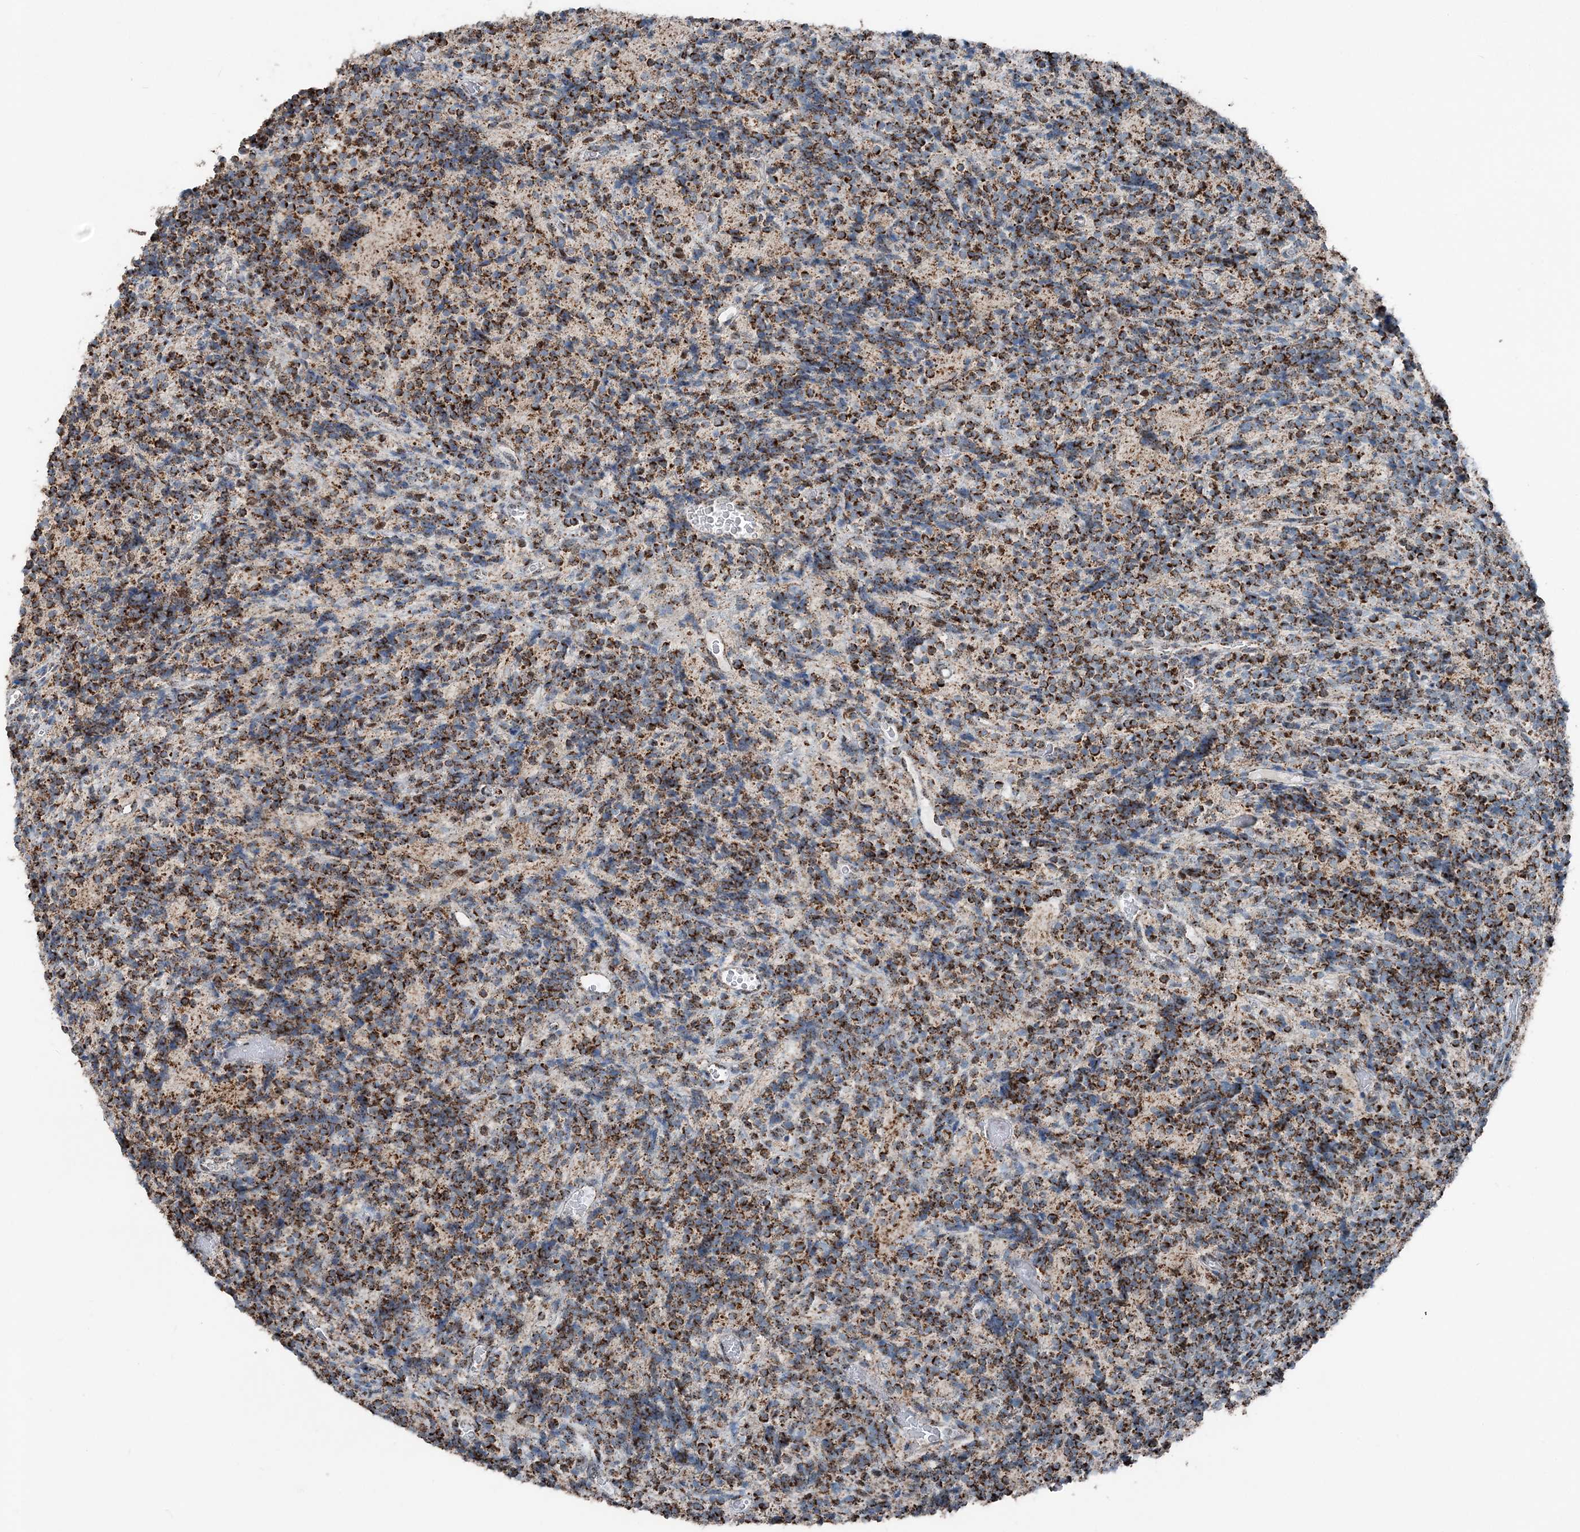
{"staining": {"intensity": "strong", "quantity": ">75%", "location": "cytoplasmic/membranous"}, "tissue": "glioma", "cell_type": "Tumor cells", "image_type": "cancer", "snomed": [{"axis": "morphology", "description": "Glioma, malignant, Low grade"}, {"axis": "topography", "description": "Brain"}], "caption": "A high amount of strong cytoplasmic/membranous expression is present in about >75% of tumor cells in malignant low-grade glioma tissue.", "gene": "SUCLG1", "patient": {"sex": "female", "age": 1}}